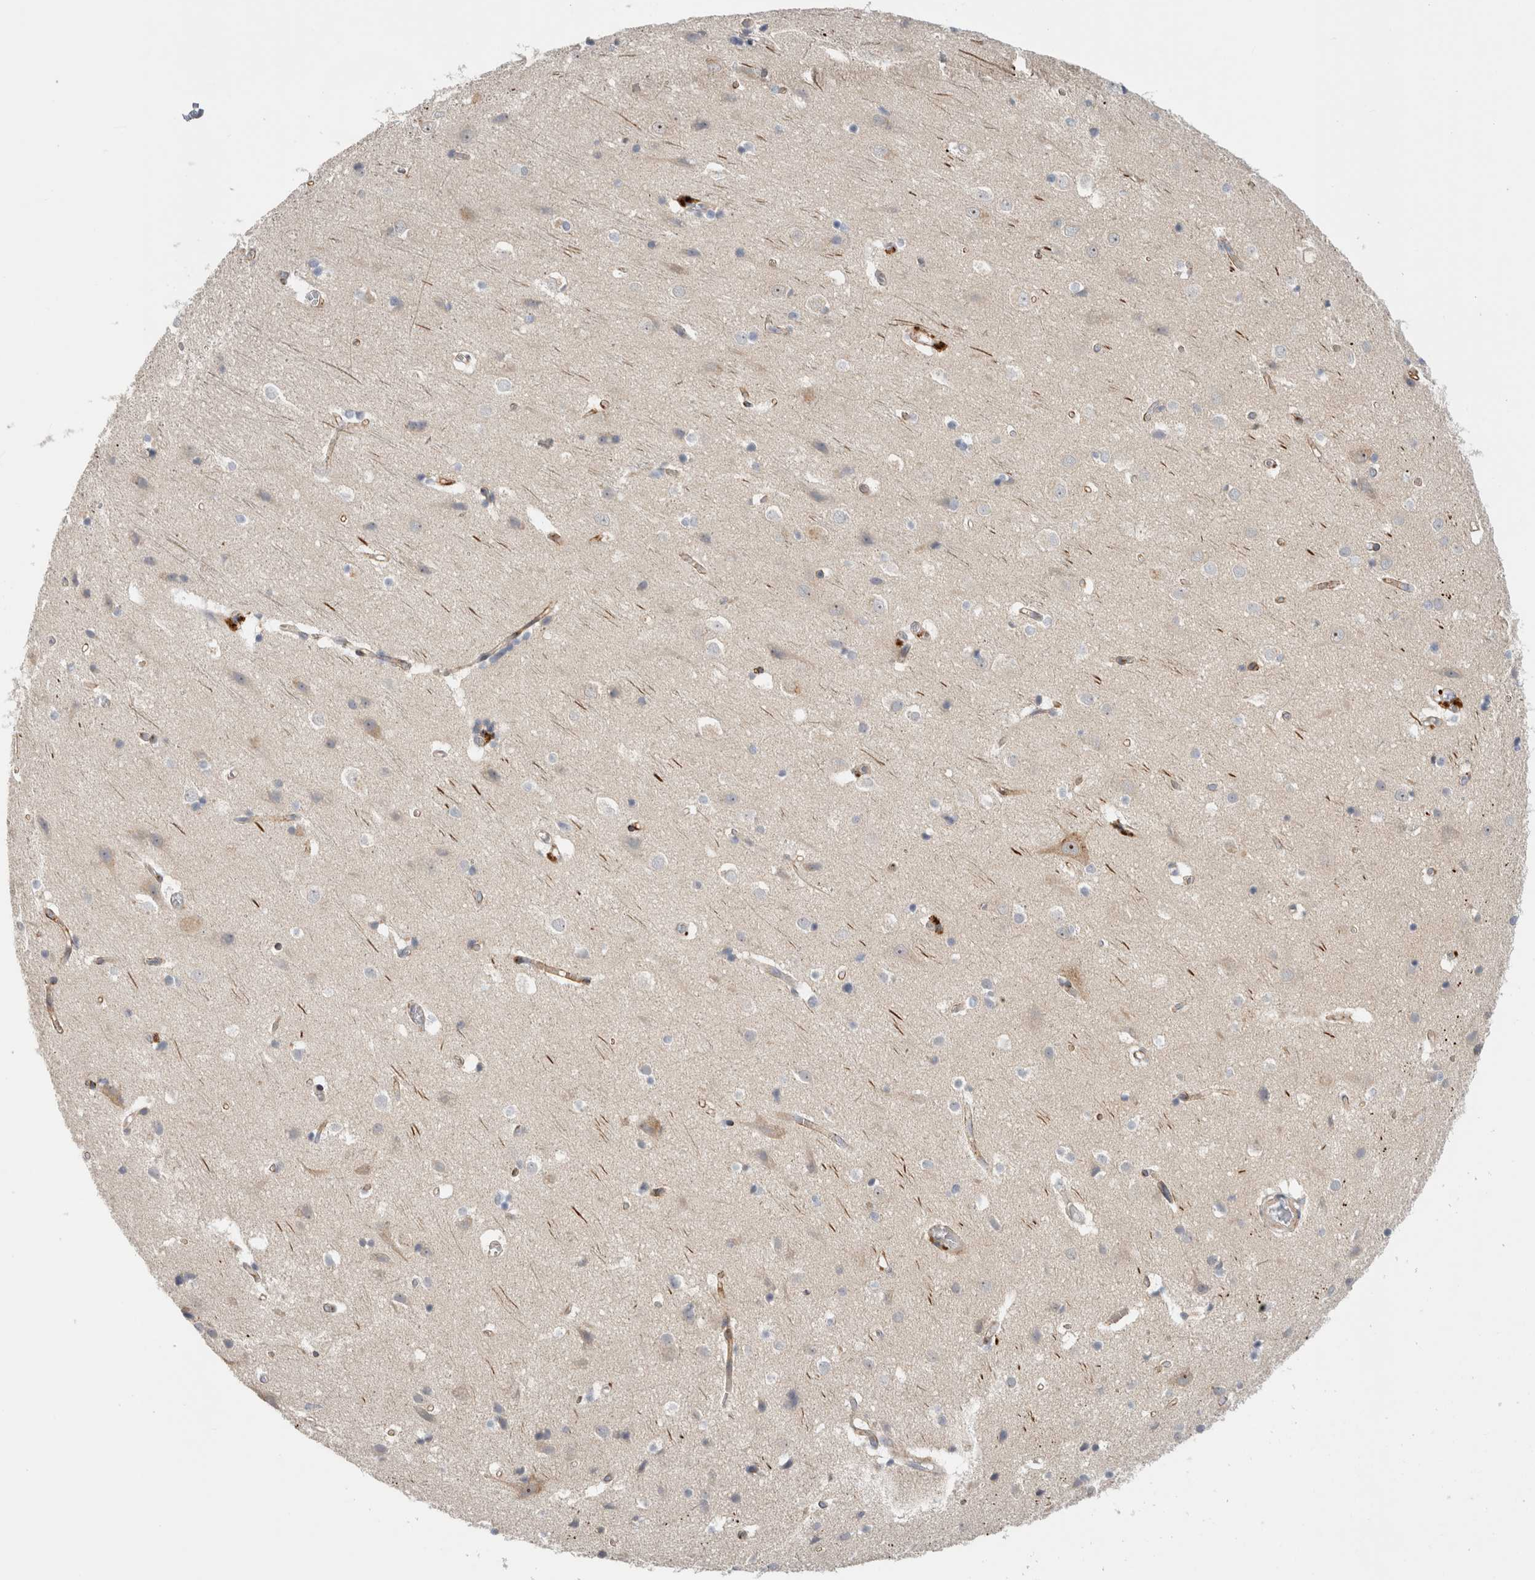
{"staining": {"intensity": "moderate", "quantity": "25%-75%", "location": "cytoplasmic/membranous"}, "tissue": "cerebral cortex", "cell_type": "Endothelial cells", "image_type": "normal", "snomed": [{"axis": "morphology", "description": "Normal tissue, NOS"}, {"axis": "topography", "description": "Cerebral cortex"}], "caption": "Endothelial cells reveal medium levels of moderate cytoplasmic/membranous staining in about 25%-75% of cells in benign cerebral cortex.", "gene": "SLC20A2", "patient": {"sex": "male", "age": 54}}